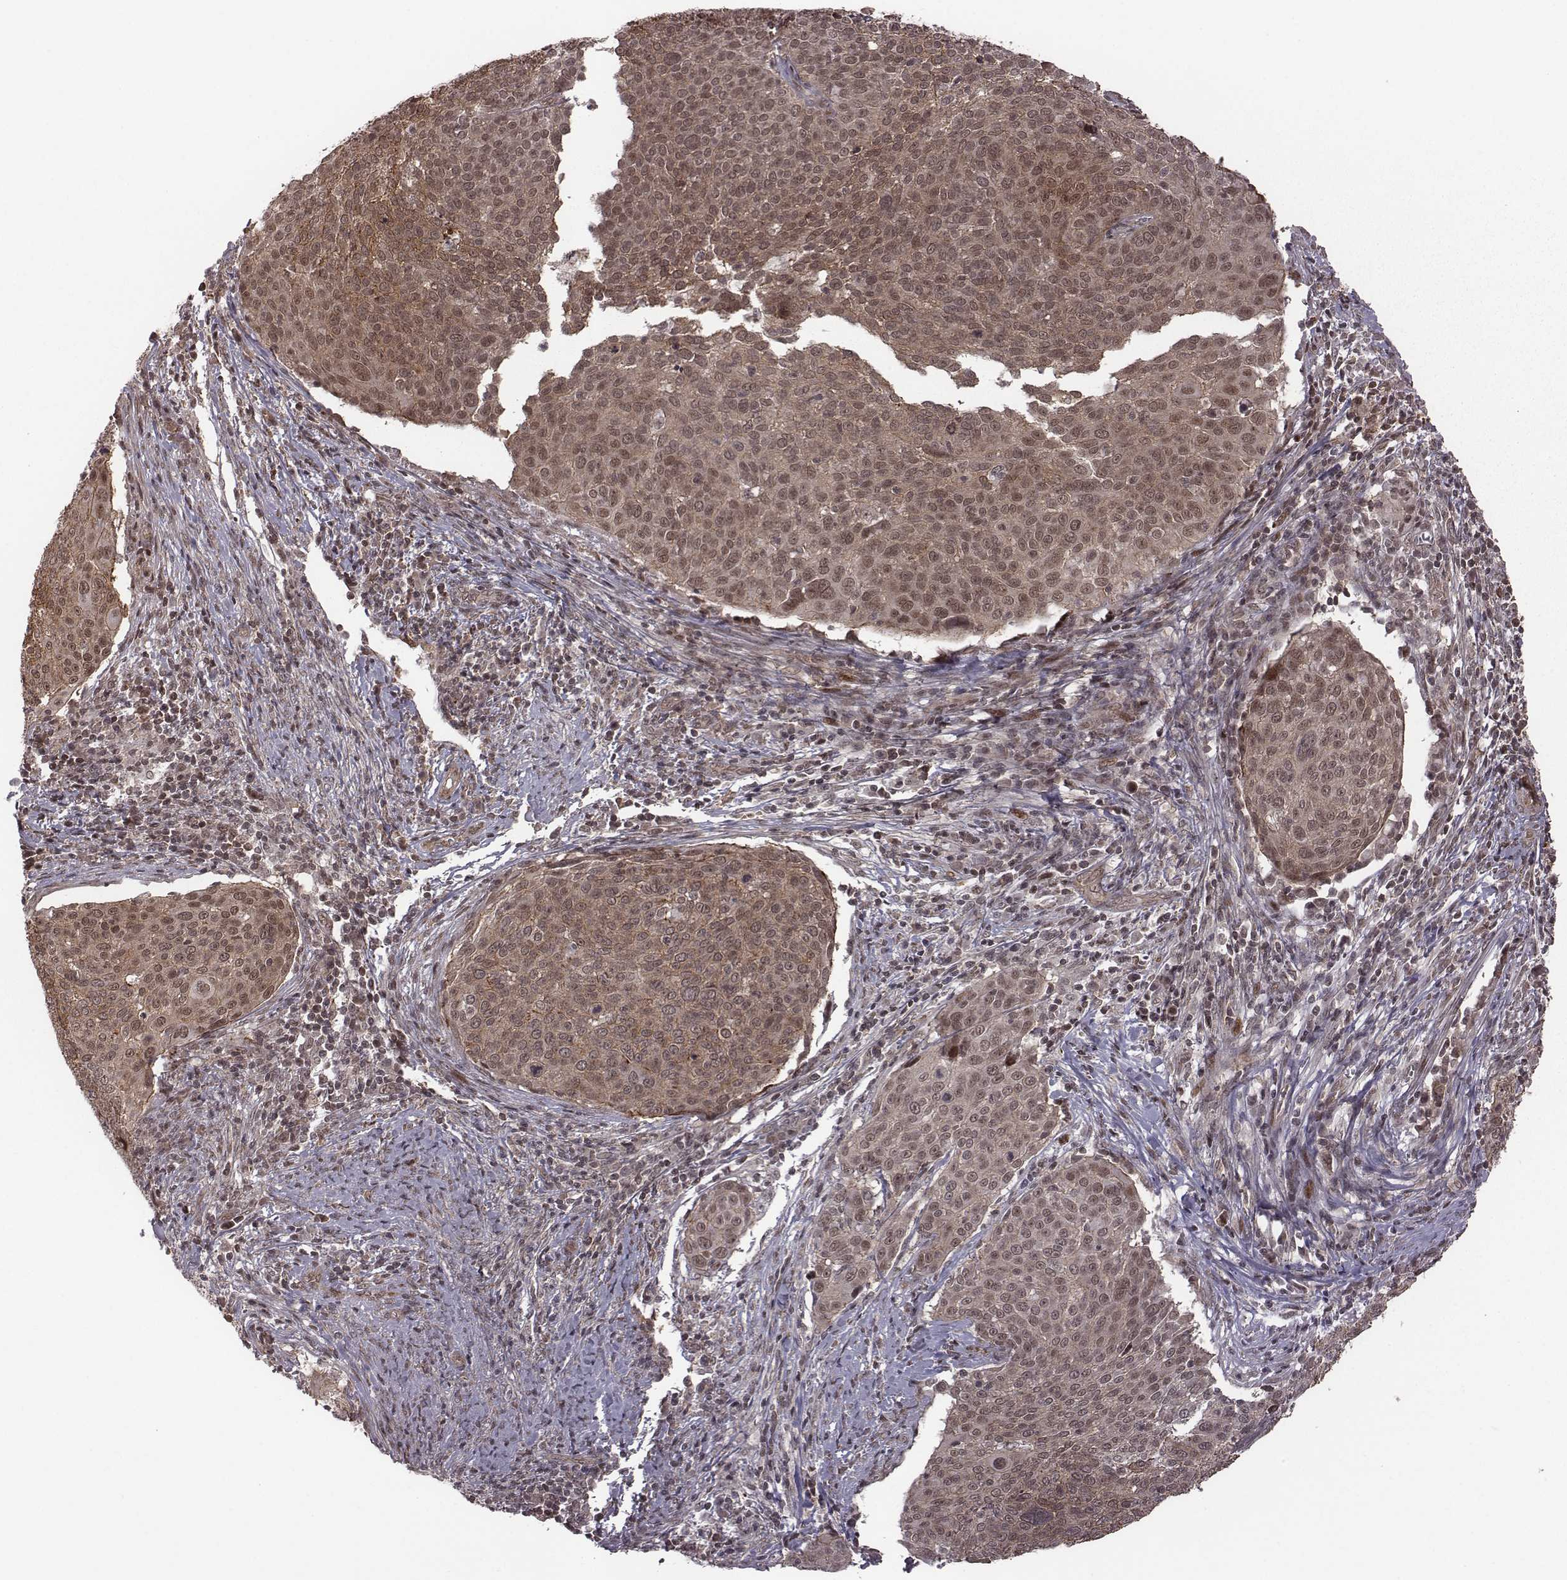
{"staining": {"intensity": "weak", "quantity": ">75%", "location": "cytoplasmic/membranous,nuclear"}, "tissue": "cervical cancer", "cell_type": "Tumor cells", "image_type": "cancer", "snomed": [{"axis": "morphology", "description": "Squamous cell carcinoma, NOS"}, {"axis": "topography", "description": "Cervix"}], "caption": "Cervical cancer was stained to show a protein in brown. There is low levels of weak cytoplasmic/membranous and nuclear expression in about >75% of tumor cells. (Stains: DAB (3,3'-diaminobenzidine) in brown, nuclei in blue, Microscopy: brightfield microscopy at high magnification).", "gene": "RPL3", "patient": {"sex": "female", "age": 39}}